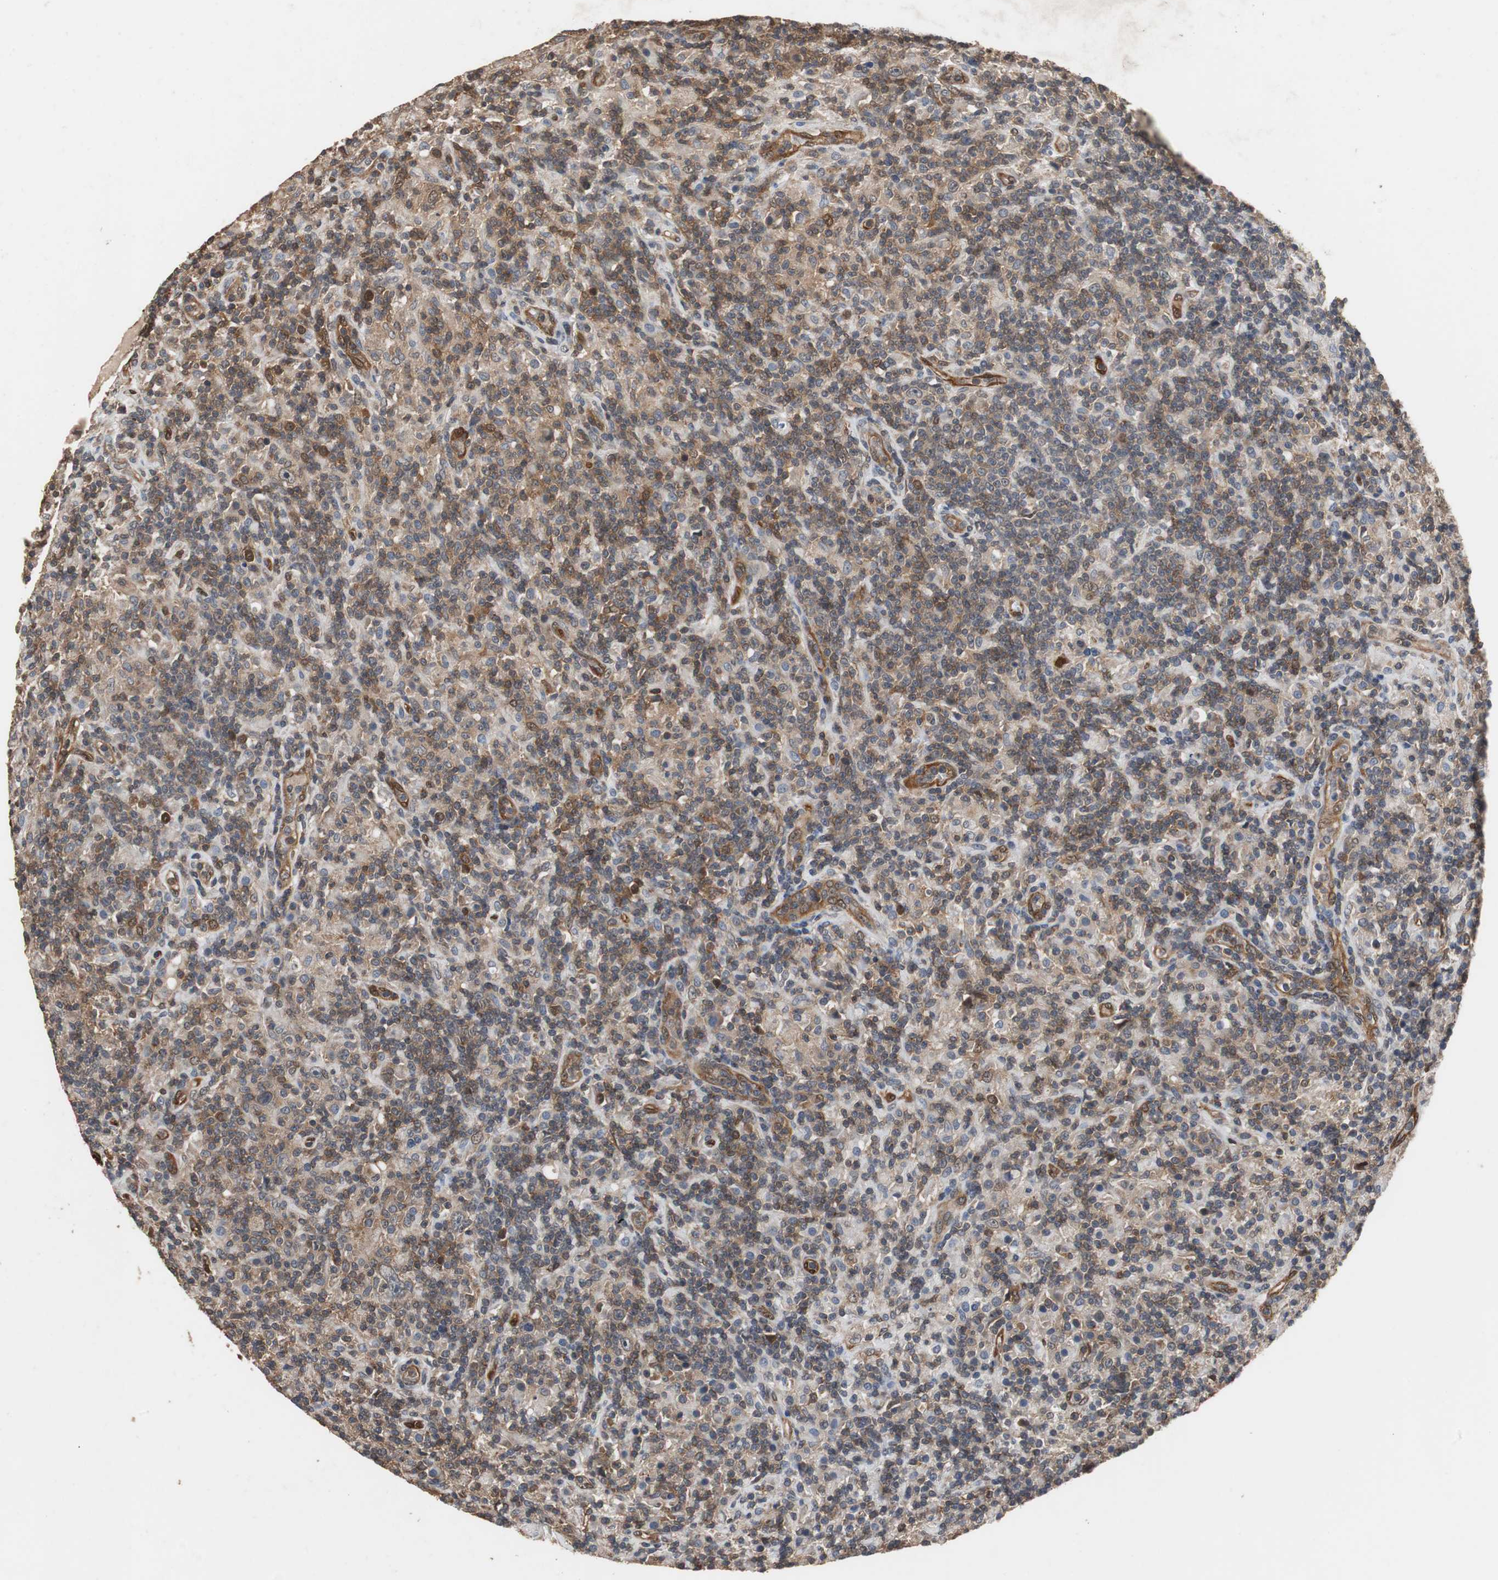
{"staining": {"intensity": "moderate", "quantity": ">75%", "location": "cytoplasmic/membranous,nuclear"}, "tissue": "lymphoma", "cell_type": "Tumor cells", "image_type": "cancer", "snomed": [{"axis": "morphology", "description": "Hodgkin's disease, NOS"}, {"axis": "topography", "description": "Lymph node"}], "caption": "Human lymphoma stained with a protein marker shows moderate staining in tumor cells.", "gene": "NDRG1", "patient": {"sex": "male", "age": 70}}